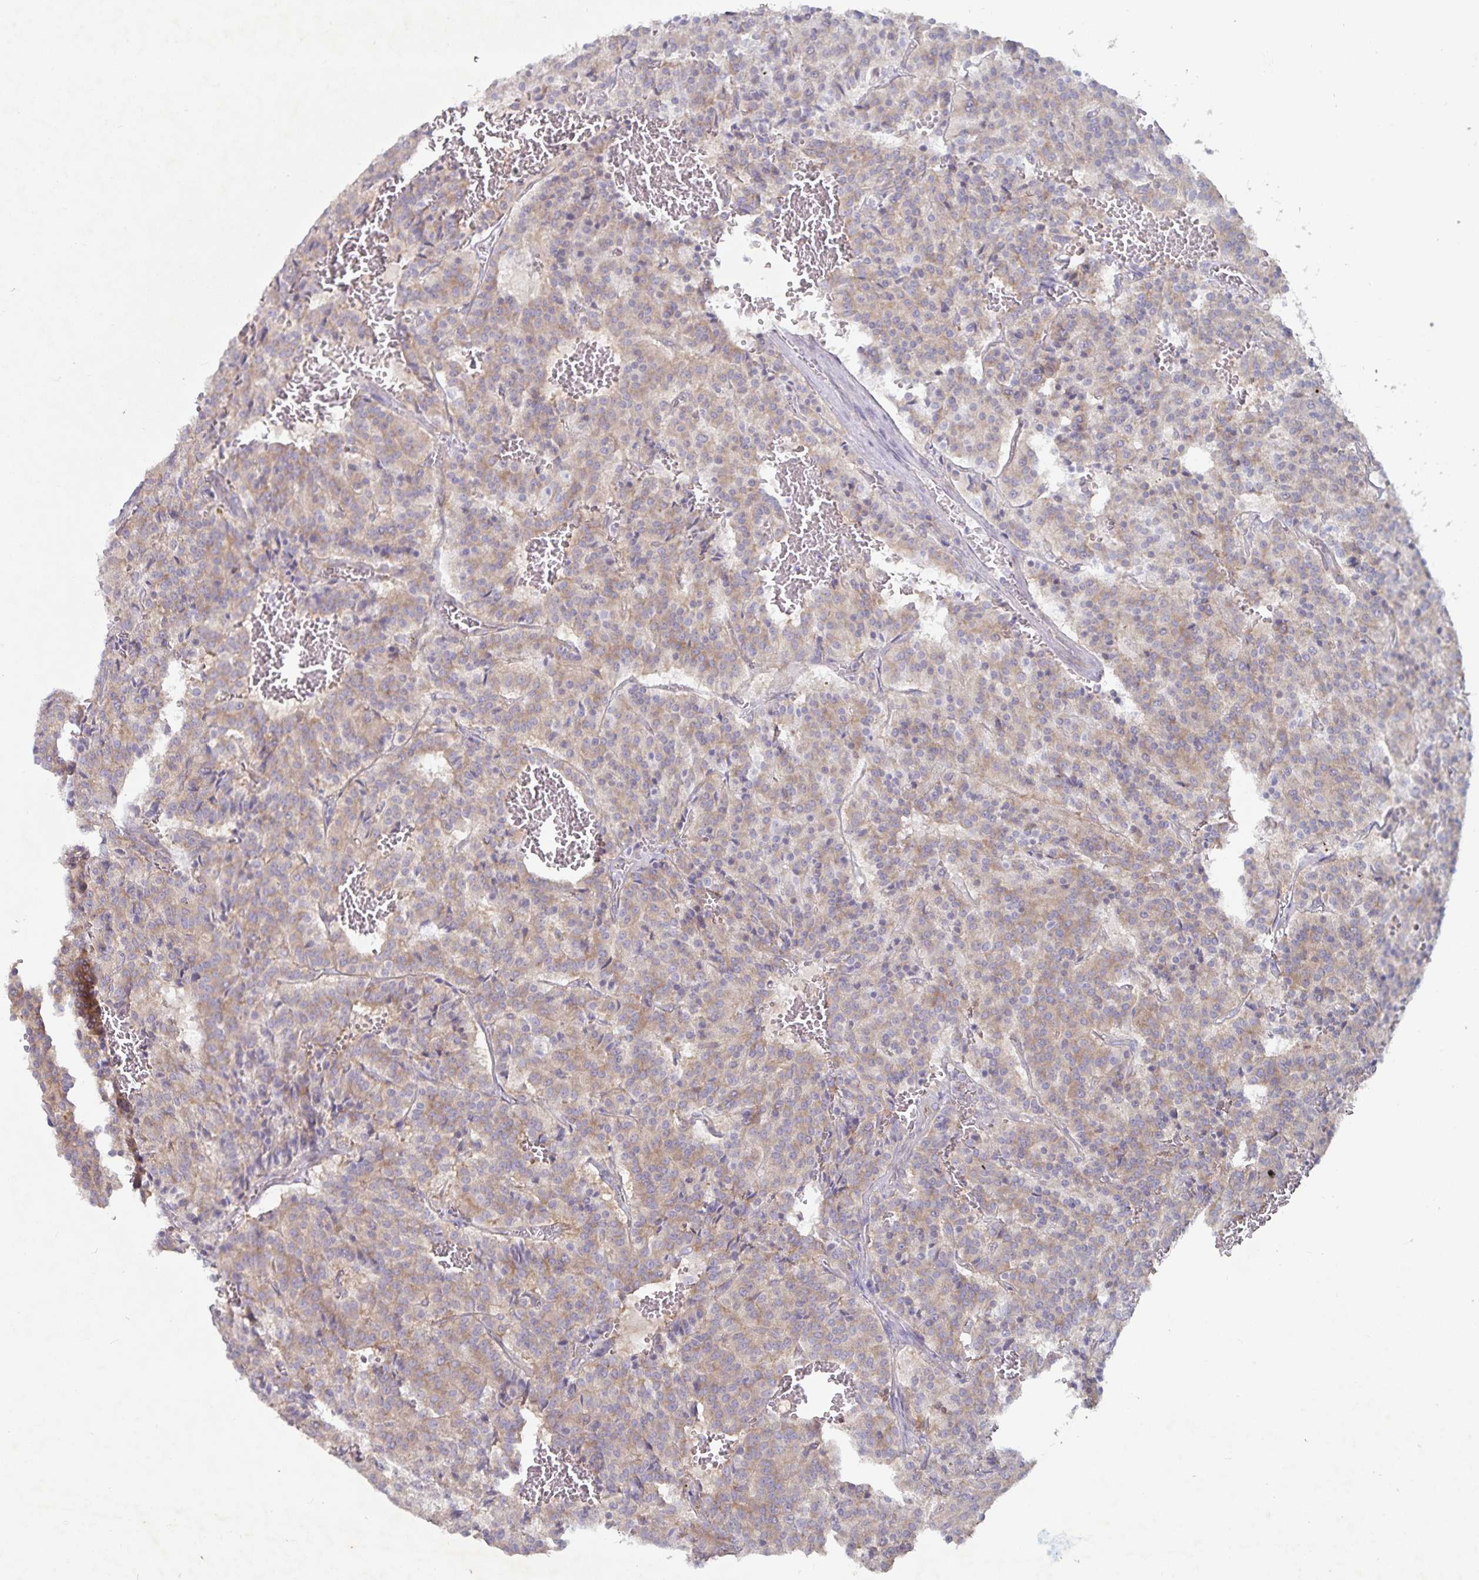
{"staining": {"intensity": "weak", "quantity": ">75%", "location": "cytoplasmic/membranous"}, "tissue": "carcinoid", "cell_type": "Tumor cells", "image_type": "cancer", "snomed": [{"axis": "morphology", "description": "Carcinoid, malignant, NOS"}, {"axis": "topography", "description": "Lung"}], "caption": "Carcinoid was stained to show a protein in brown. There is low levels of weak cytoplasmic/membranous expression in about >75% of tumor cells.", "gene": "FAM120A", "patient": {"sex": "male", "age": 70}}